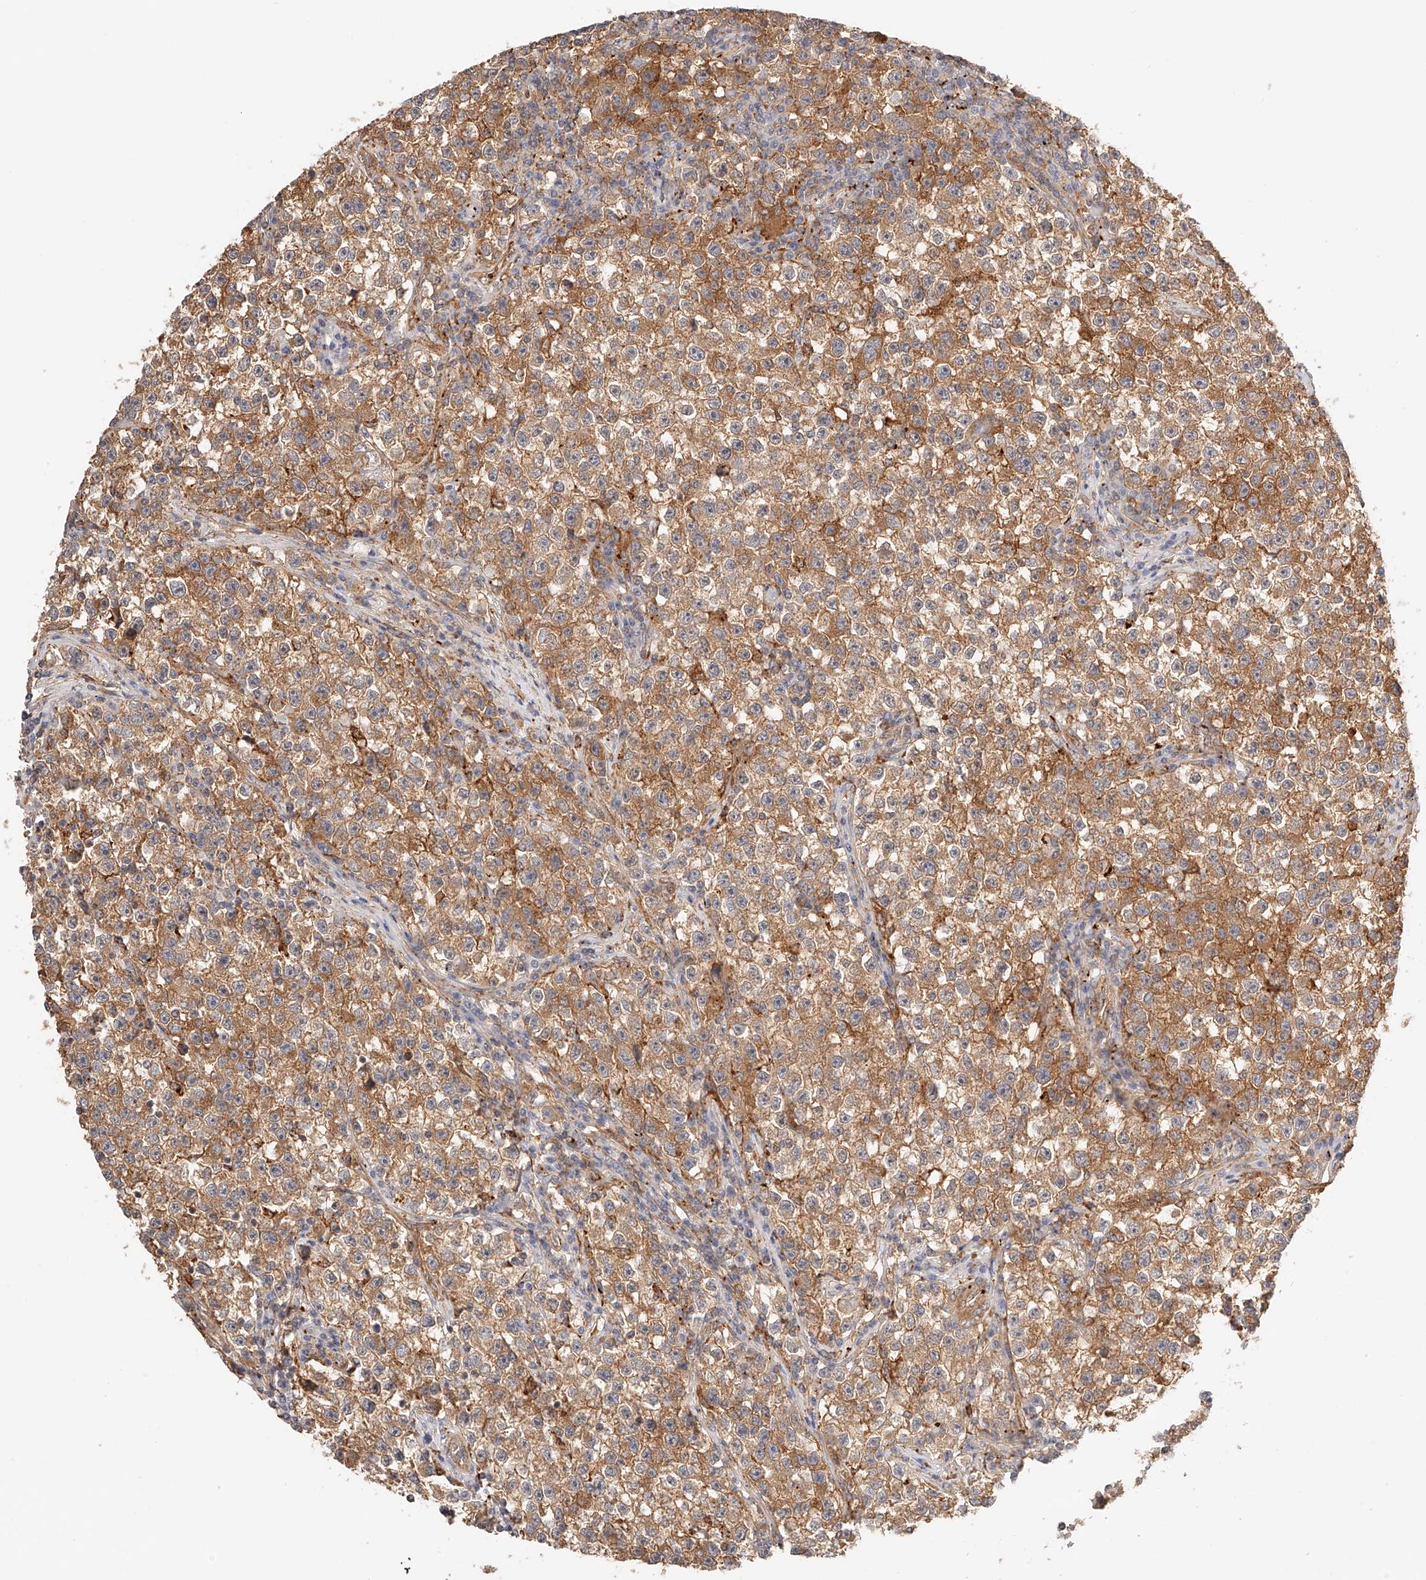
{"staining": {"intensity": "moderate", "quantity": ">75%", "location": "cytoplasmic/membranous"}, "tissue": "testis cancer", "cell_type": "Tumor cells", "image_type": "cancer", "snomed": [{"axis": "morphology", "description": "Seminoma, NOS"}, {"axis": "topography", "description": "Testis"}], "caption": "This photomicrograph shows IHC staining of human testis cancer, with medium moderate cytoplasmic/membranous expression in approximately >75% of tumor cells.", "gene": "SYNC", "patient": {"sex": "male", "age": 22}}